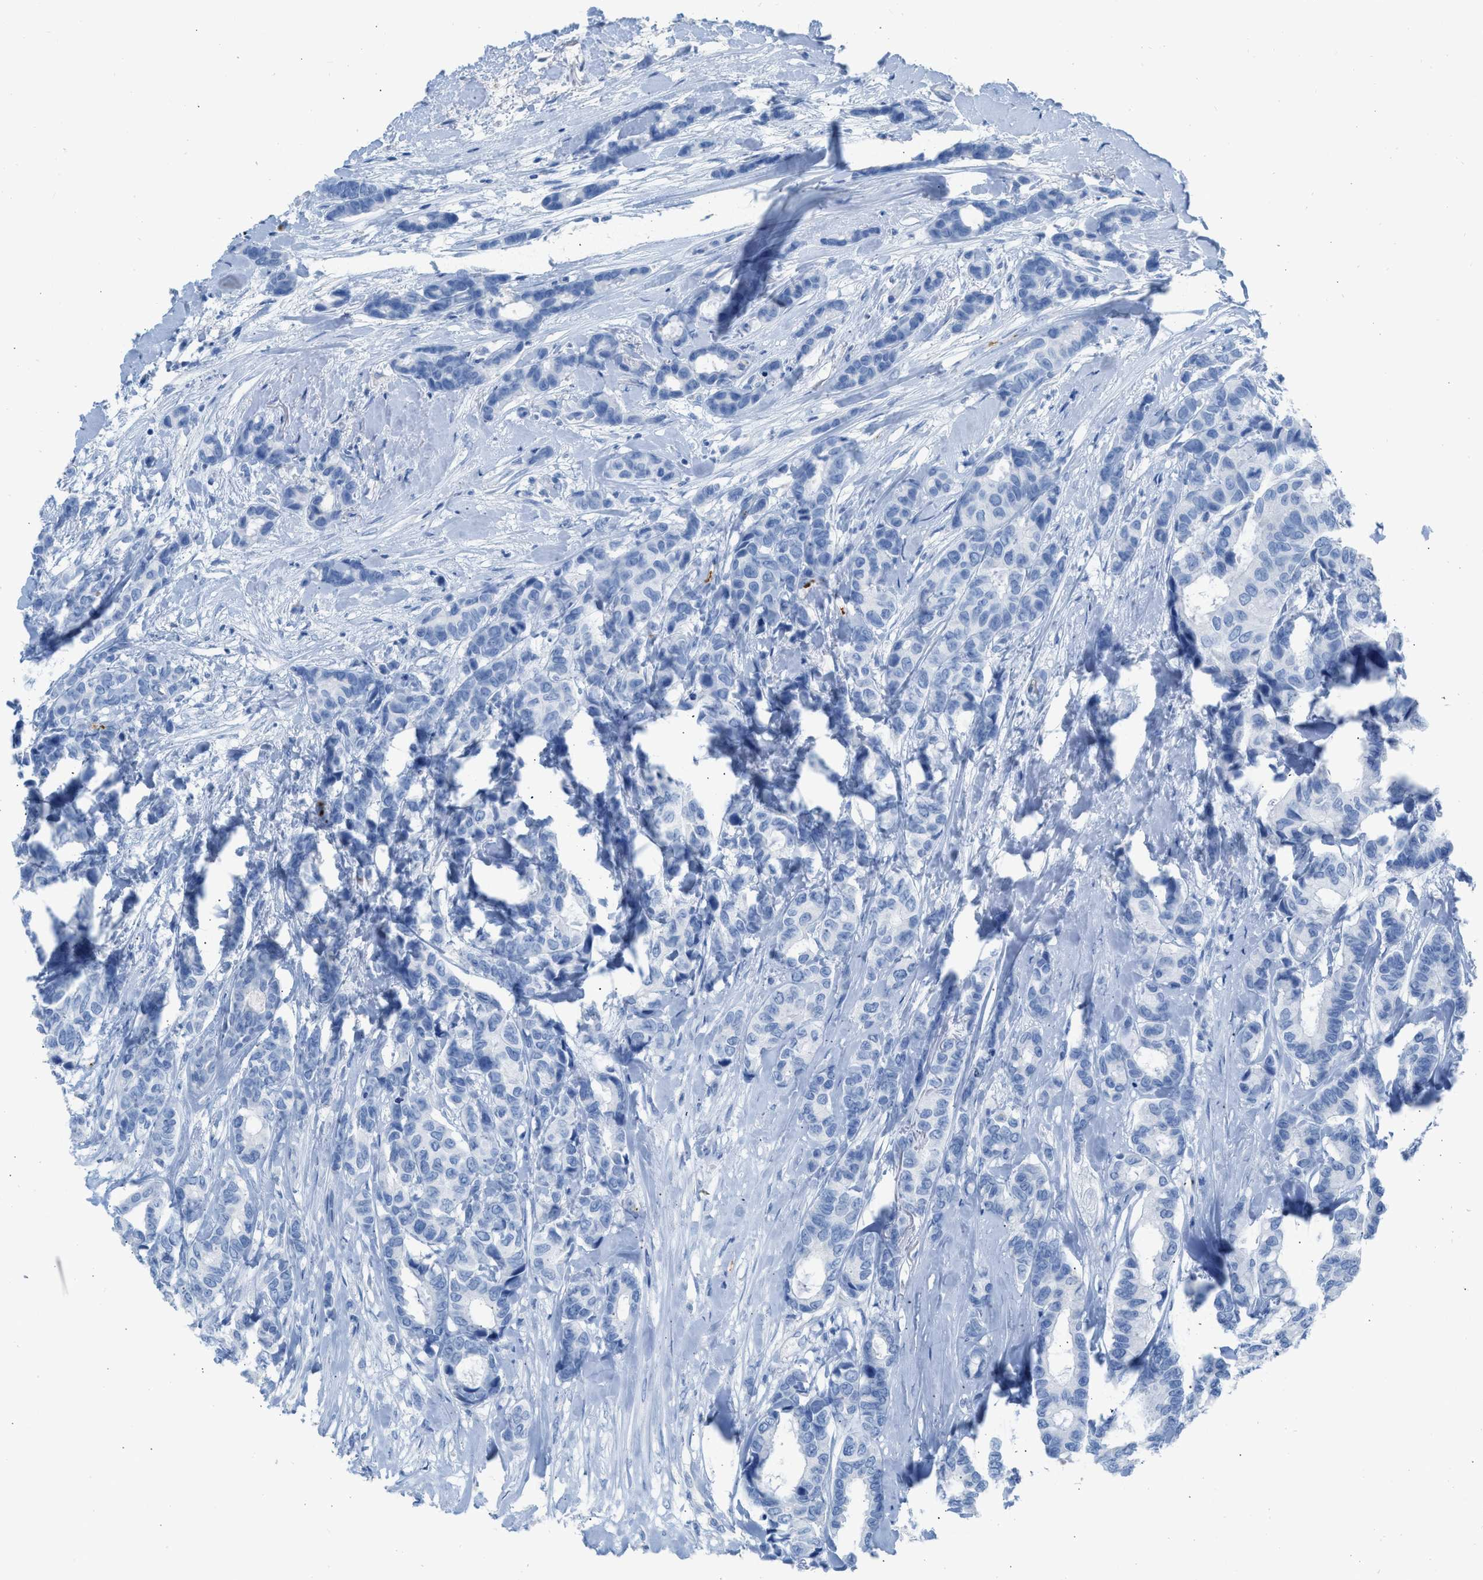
{"staining": {"intensity": "negative", "quantity": "none", "location": "none"}, "tissue": "breast cancer", "cell_type": "Tumor cells", "image_type": "cancer", "snomed": [{"axis": "morphology", "description": "Duct carcinoma"}, {"axis": "topography", "description": "Breast"}], "caption": "DAB (3,3'-diaminobenzidine) immunohistochemical staining of human invasive ductal carcinoma (breast) reveals no significant staining in tumor cells.", "gene": "FAIM2", "patient": {"sex": "female", "age": 87}}